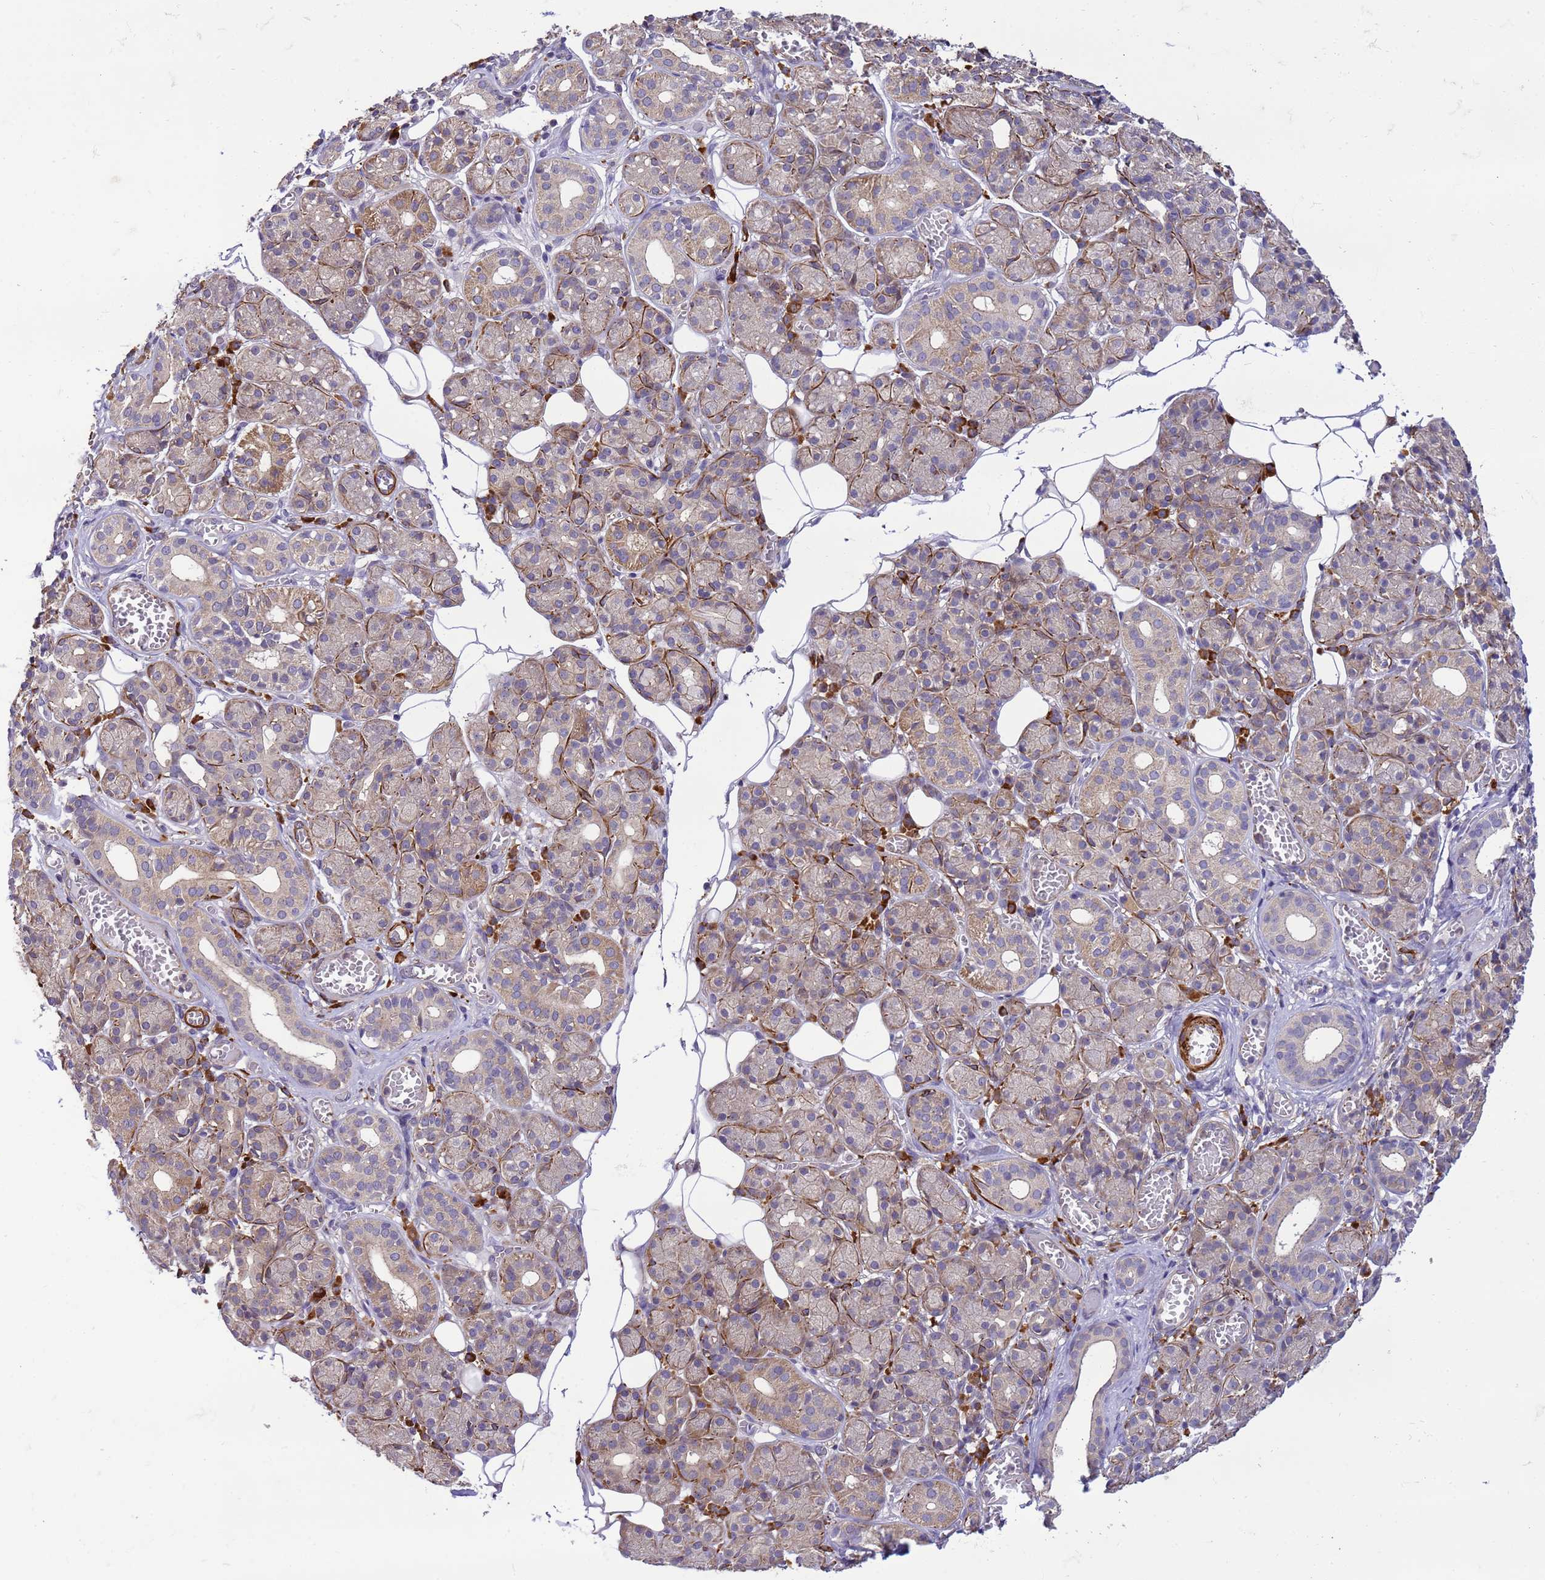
{"staining": {"intensity": "weak", "quantity": "25%-75%", "location": "cytoplasmic/membranous"}, "tissue": "salivary gland", "cell_type": "Glandular cells", "image_type": "normal", "snomed": [{"axis": "morphology", "description": "Normal tissue, NOS"}, {"axis": "topography", "description": "Salivary gland"}], "caption": "Human salivary gland stained with a brown dye reveals weak cytoplasmic/membranous positive expression in approximately 25%-75% of glandular cells.", "gene": "GEN1", "patient": {"sex": "male", "age": 63}}